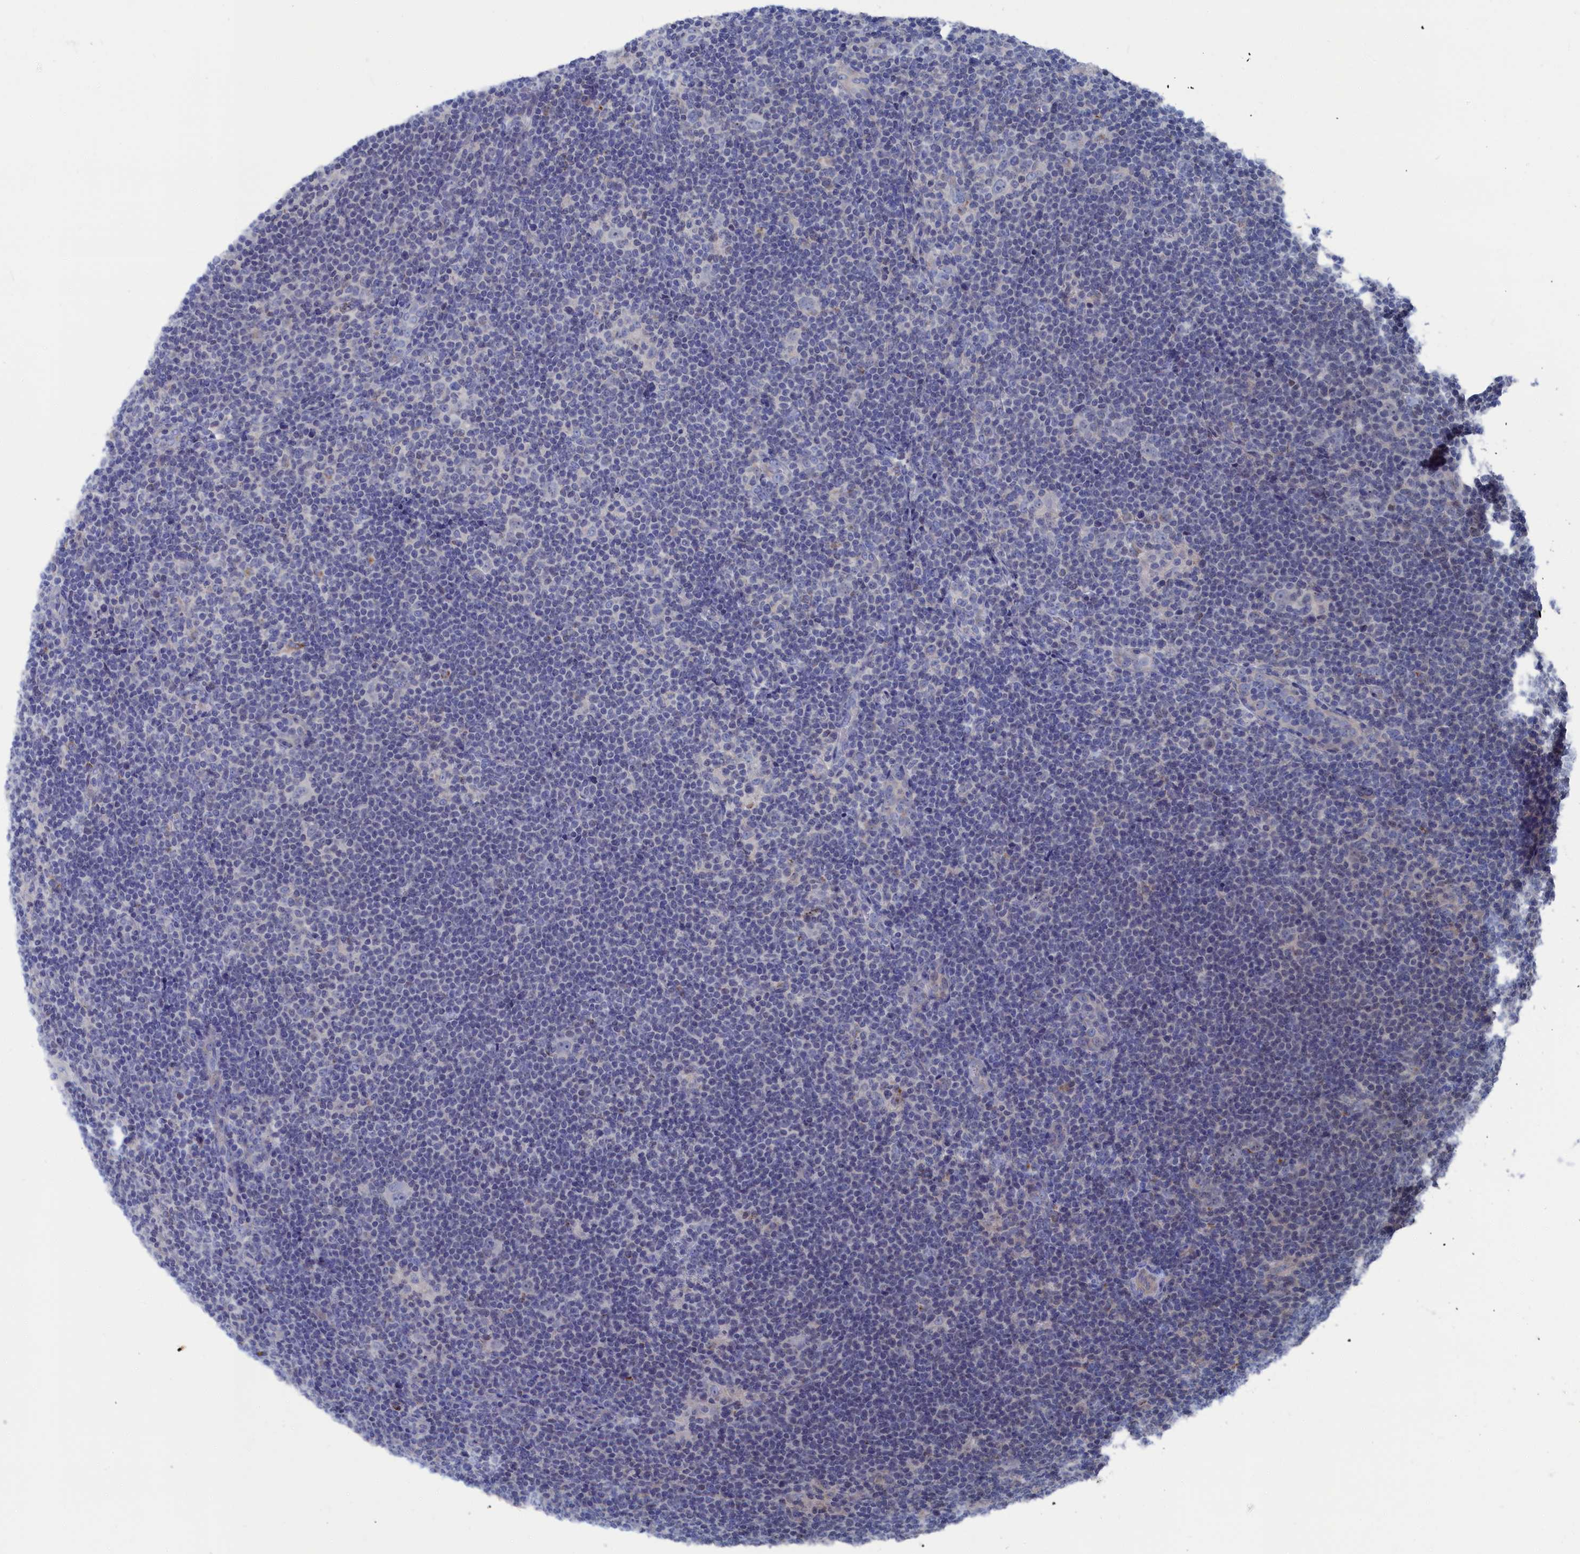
{"staining": {"intensity": "negative", "quantity": "none", "location": "none"}, "tissue": "lymphoma", "cell_type": "Tumor cells", "image_type": "cancer", "snomed": [{"axis": "morphology", "description": "Hodgkin's disease, NOS"}, {"axis": "topography", "description": "Lymph node"}], "caption": "The image displays no staining of tumor cells in Hodgkin's disease.", "gene": "CEND1", "patient": {"sex": "female", "age": 57}}